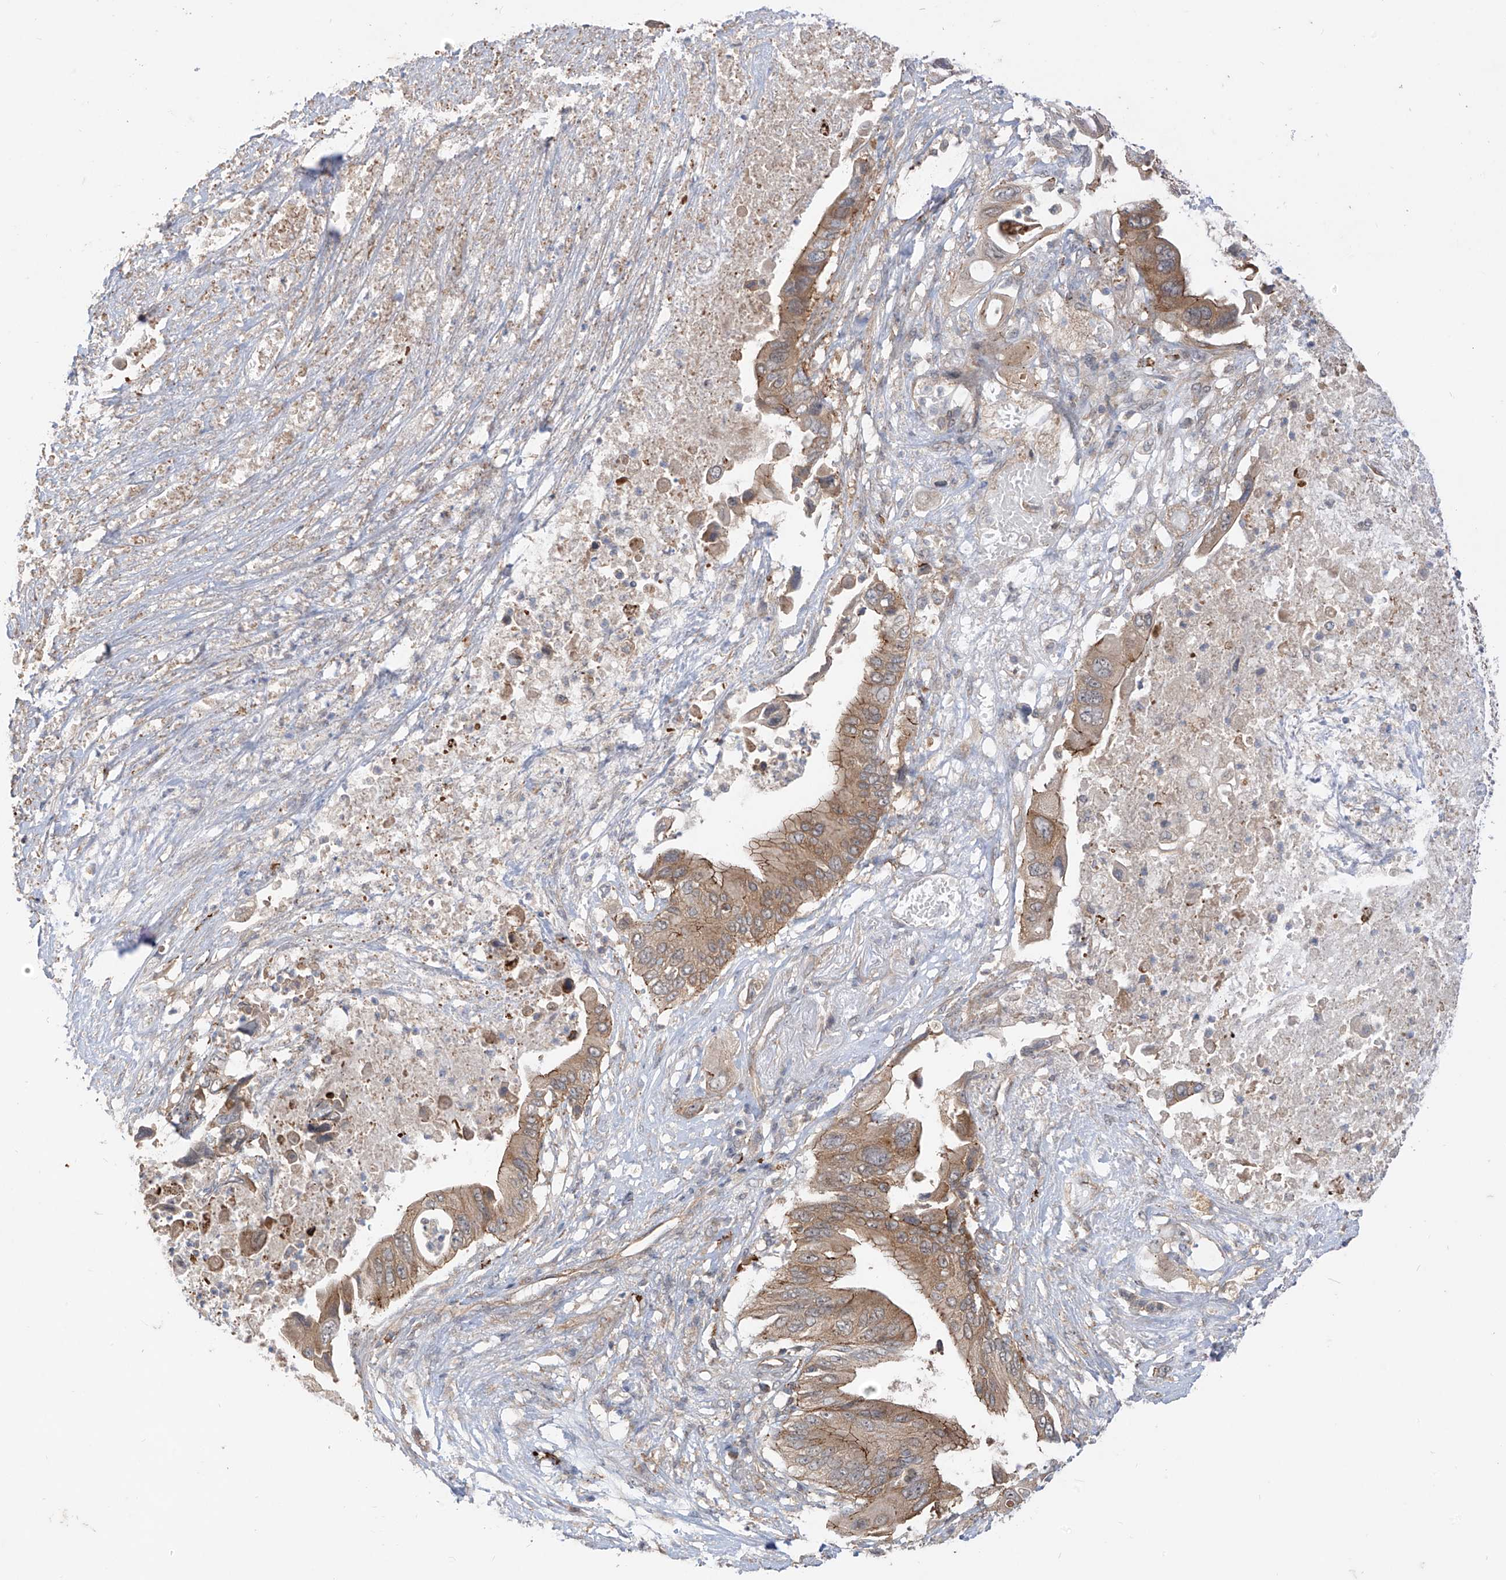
{"staining": {"intensity": "moderate", "quantity": ">75%", "location": "cytoplasmic/membranous"}, "tissue": "pancreatic cancer", "cell_type": "Tumor cells", "image_type": "cancer", "snomed": [{"axis": "morphology", "description": "Adenocarcinoma, NOS"}, {"axis": "topography", "description": "Pancreas"}], "caption": "Protein expression analysis of pancreatic cancer (adenocarcinoma) shows moderate cytoplasmic/membranous positivity in about >75% of tumor cells. (DAB (3,3'-diaminobenzidine) = brown stain, brightfield microscopy at high magnification).", "gene": "MTUS2", "patient": {"sex": "male", "age": 66}}